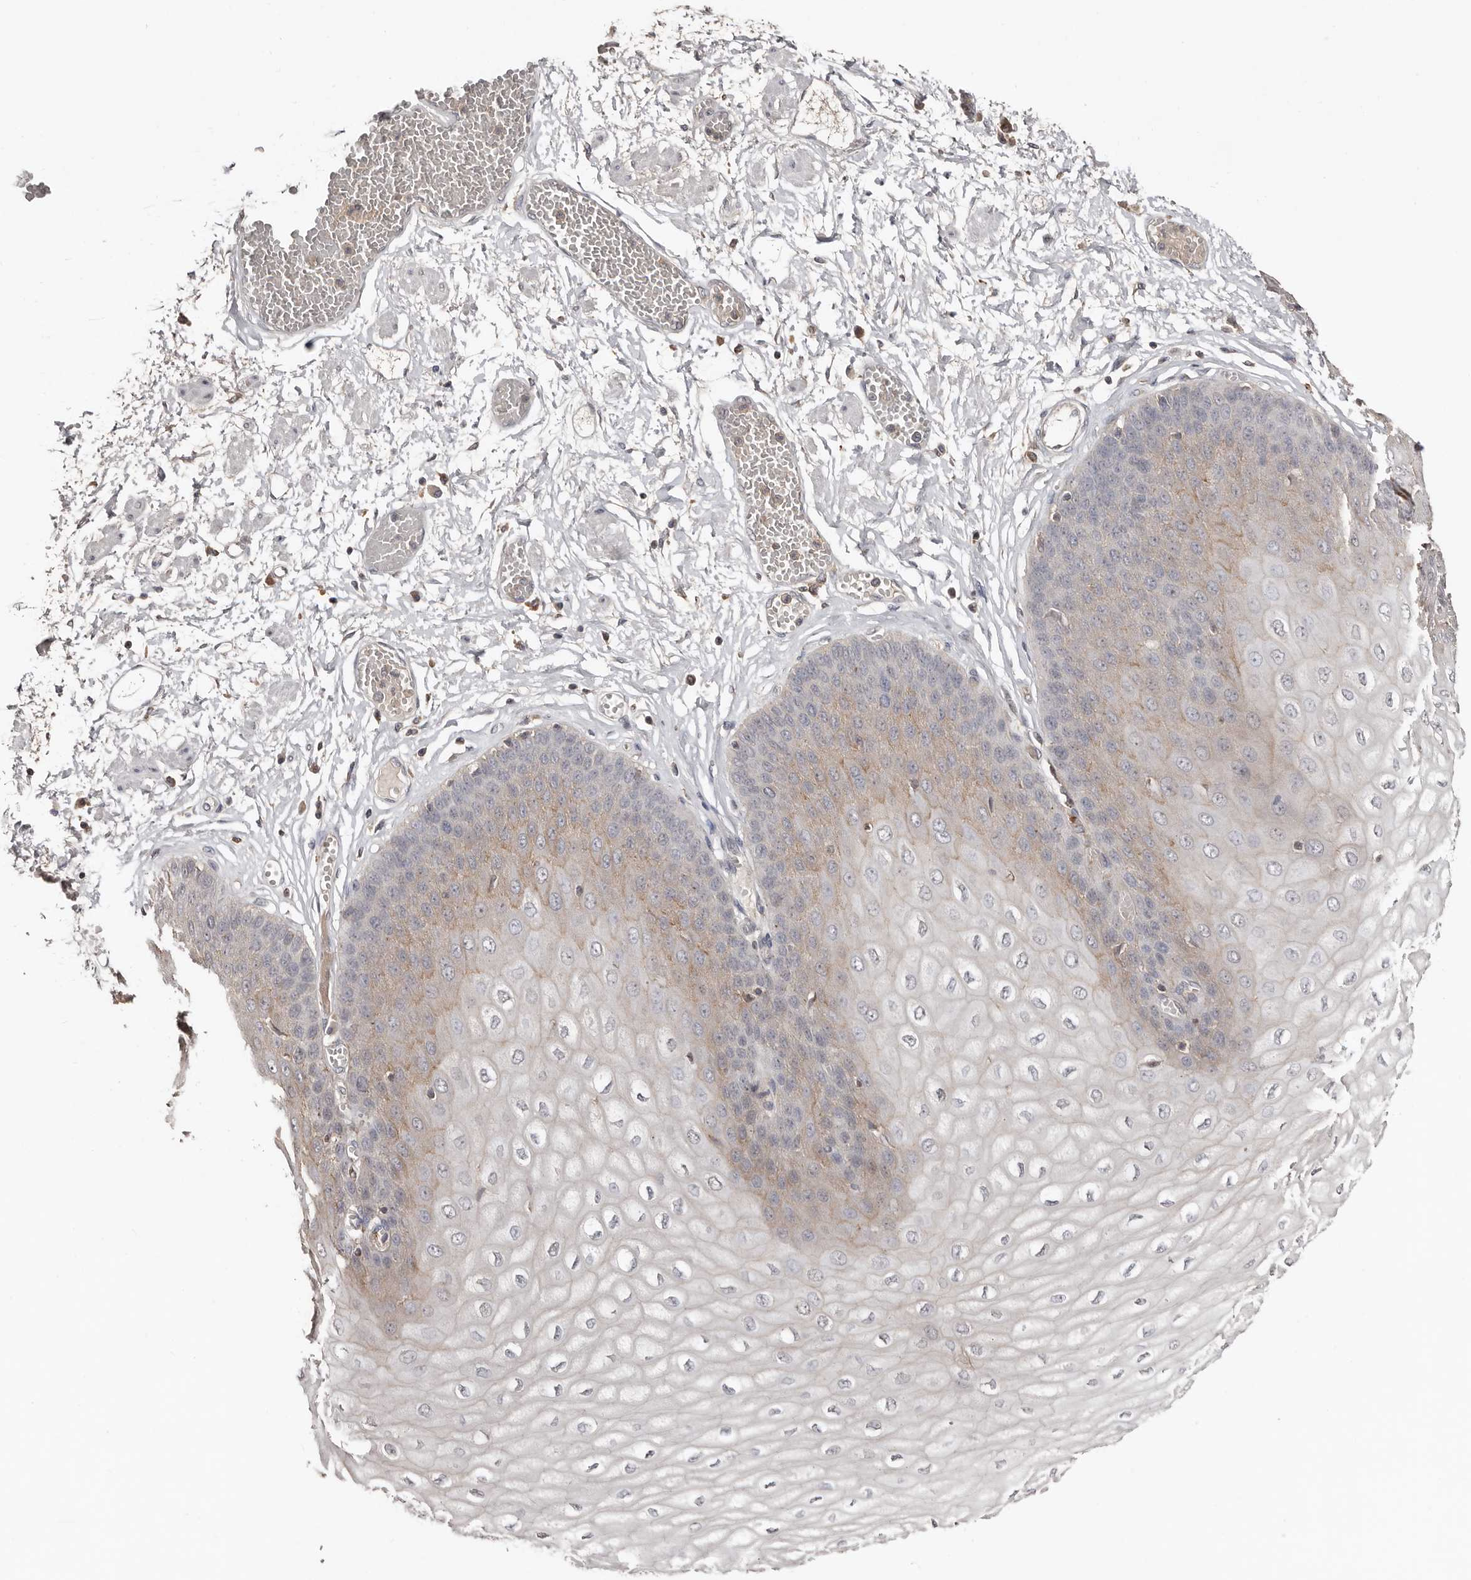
{"staining": {"intensity": "moderate", "quantity": "<25%", "location": "cytoplasmic/membranous"}, "tissue": "esophagus", "cell_type": "Squamous epithelial cells", "image_type": "normal", "snomed": [{"axis": "morphology", "description": "Normal tissue, NOS"}, {"axis": "topography", "description": "Esophagus"}], "caption": "The immunohistochemical stain shows moderate cytoplasmic/membranous staining in squamous epithelial cells of normal esophagus.", "gene": "SLC39A2", "patient": {"sex": "male", "age": 60}}